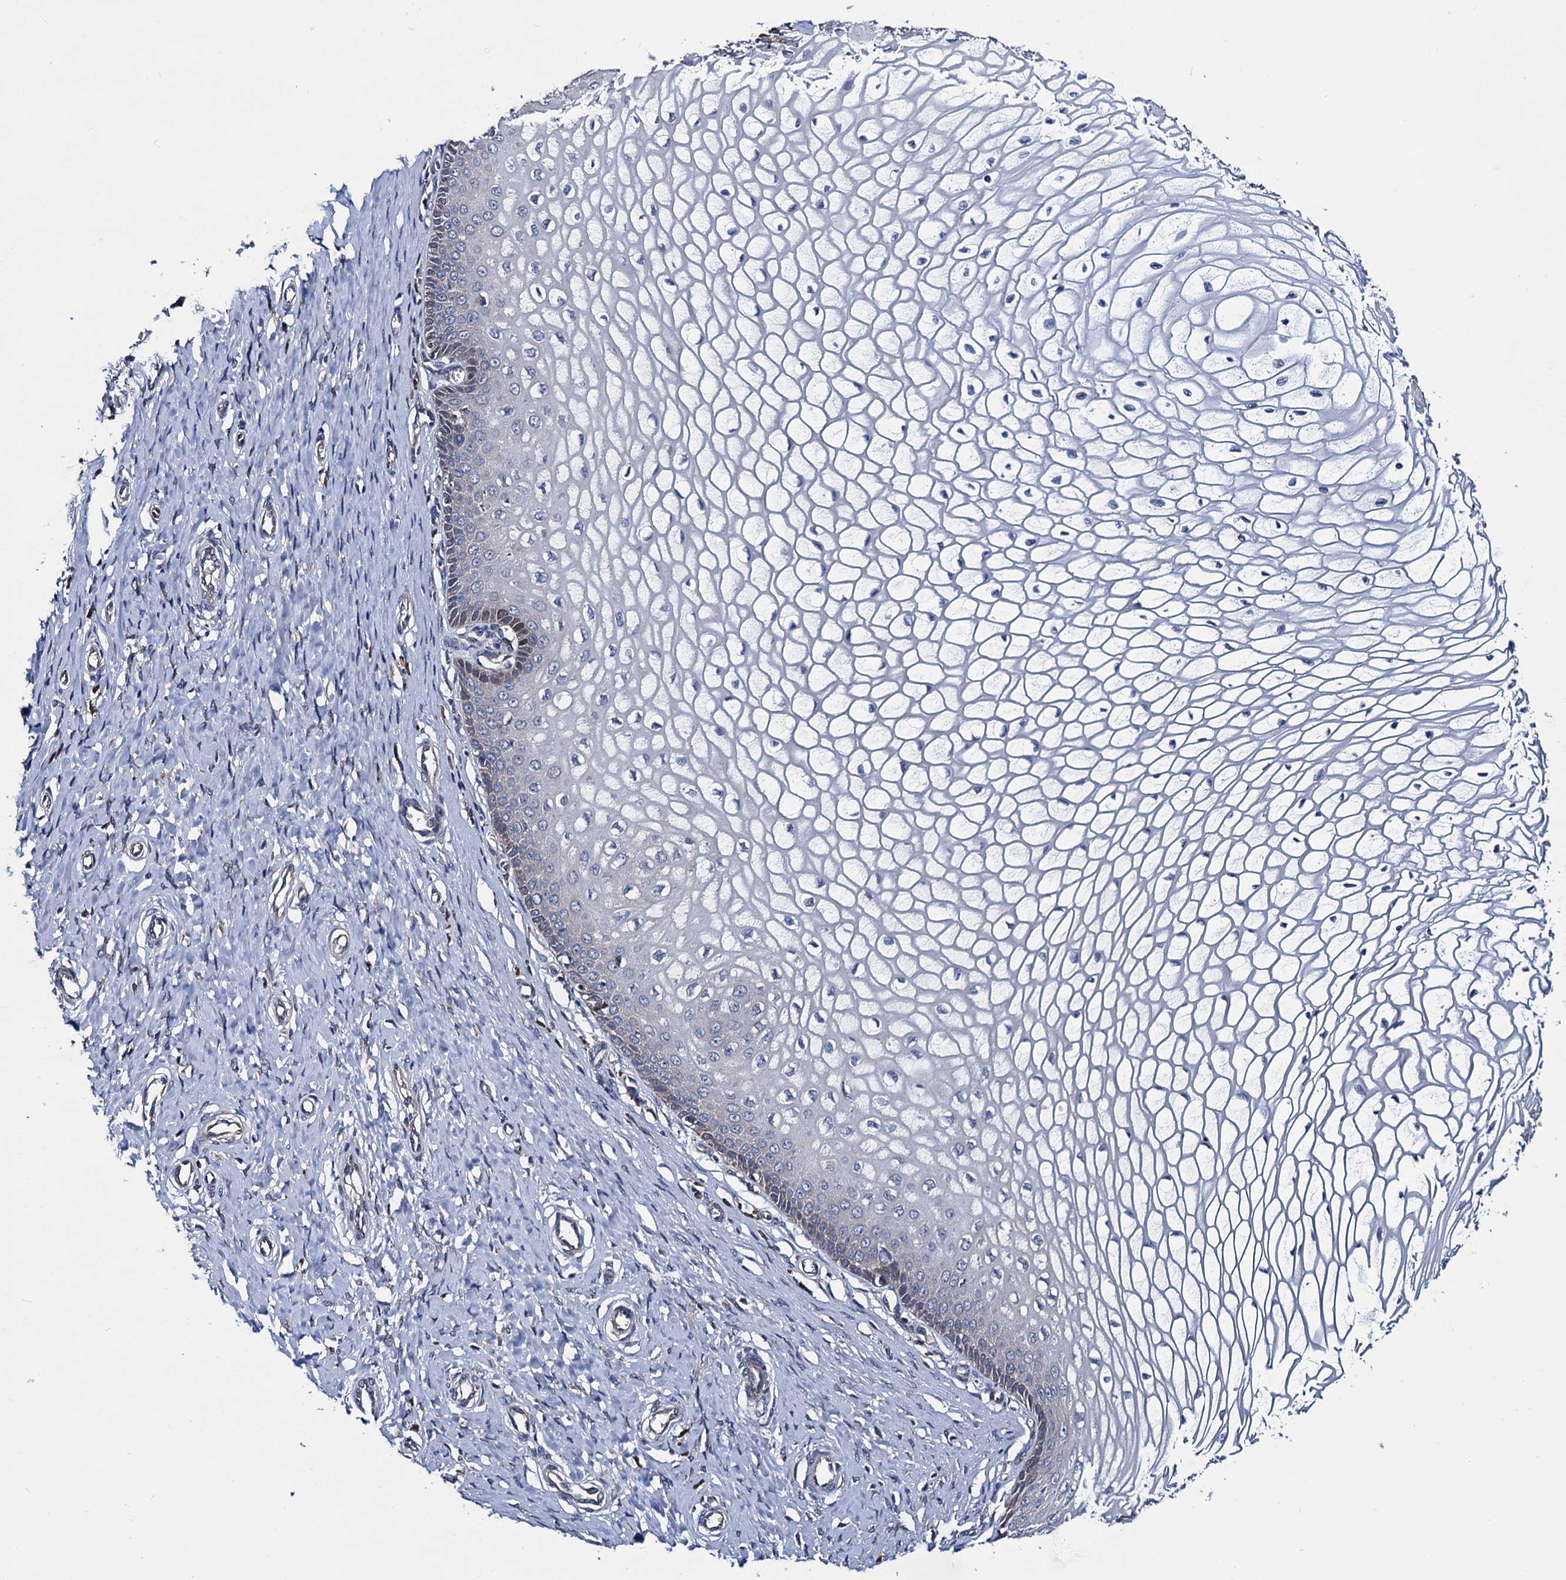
{"staining": {"intensity": "weak", "quantity": "<25%", "location": "cytoplasmic/membranous"}, "tissue": "cervix", "cell_type": "Glandular cells", "image_type": "normal", "snomed": [{"axis": "morphology", "description": "Normal tissue, NOS"}, {"axis": "topography", "description": "Cervix"}], "caption": "Glandular cells show no significant protein positivity in normal cervix. (DAB (3,3'-diaminobenzidine) immunohistochemistry (IHC) with hematoxylin counter stain).", "gene": "PGLS", "patient": {"sex": "female", "age": 55}}